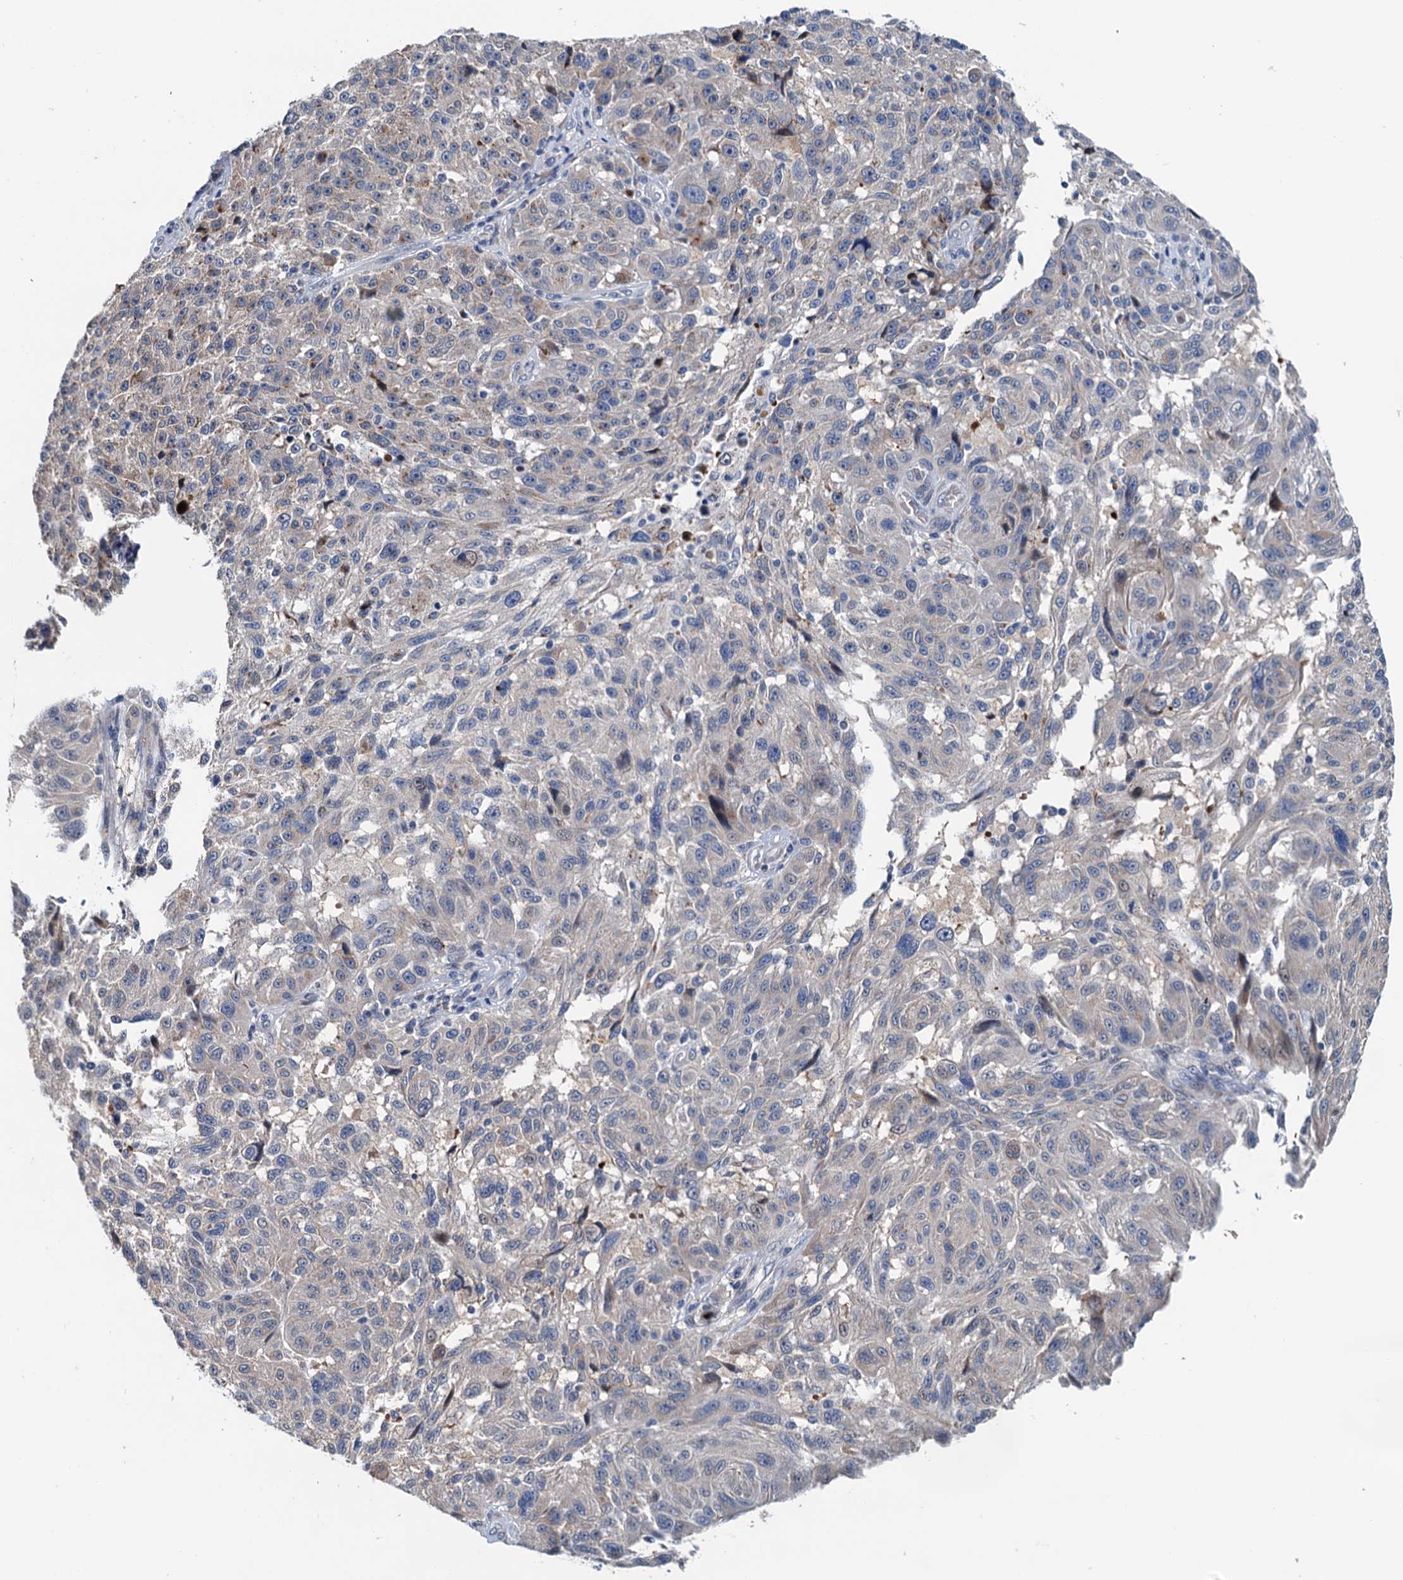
{"staining": {"intensity": "negative", "quantity": "none", "location": "none"}, "tissue": "melanoma", "cell_type": "Tumor cells", "image_type": "cancer", "snomed": [{"axis": "morphology", "description": "Malignant melanoma, NOS"}, {"axis": "topography", "description": "Skin"}], "caption": "This micrograph is of melanoma stained with IHC to label a protein in brown with the nuclei are counter-stained blue. There is no expression in tumor cells. Nuclei are stained in blue.", "gene": "SHLD1", "patient": {"sex": "male", "age": 53}}